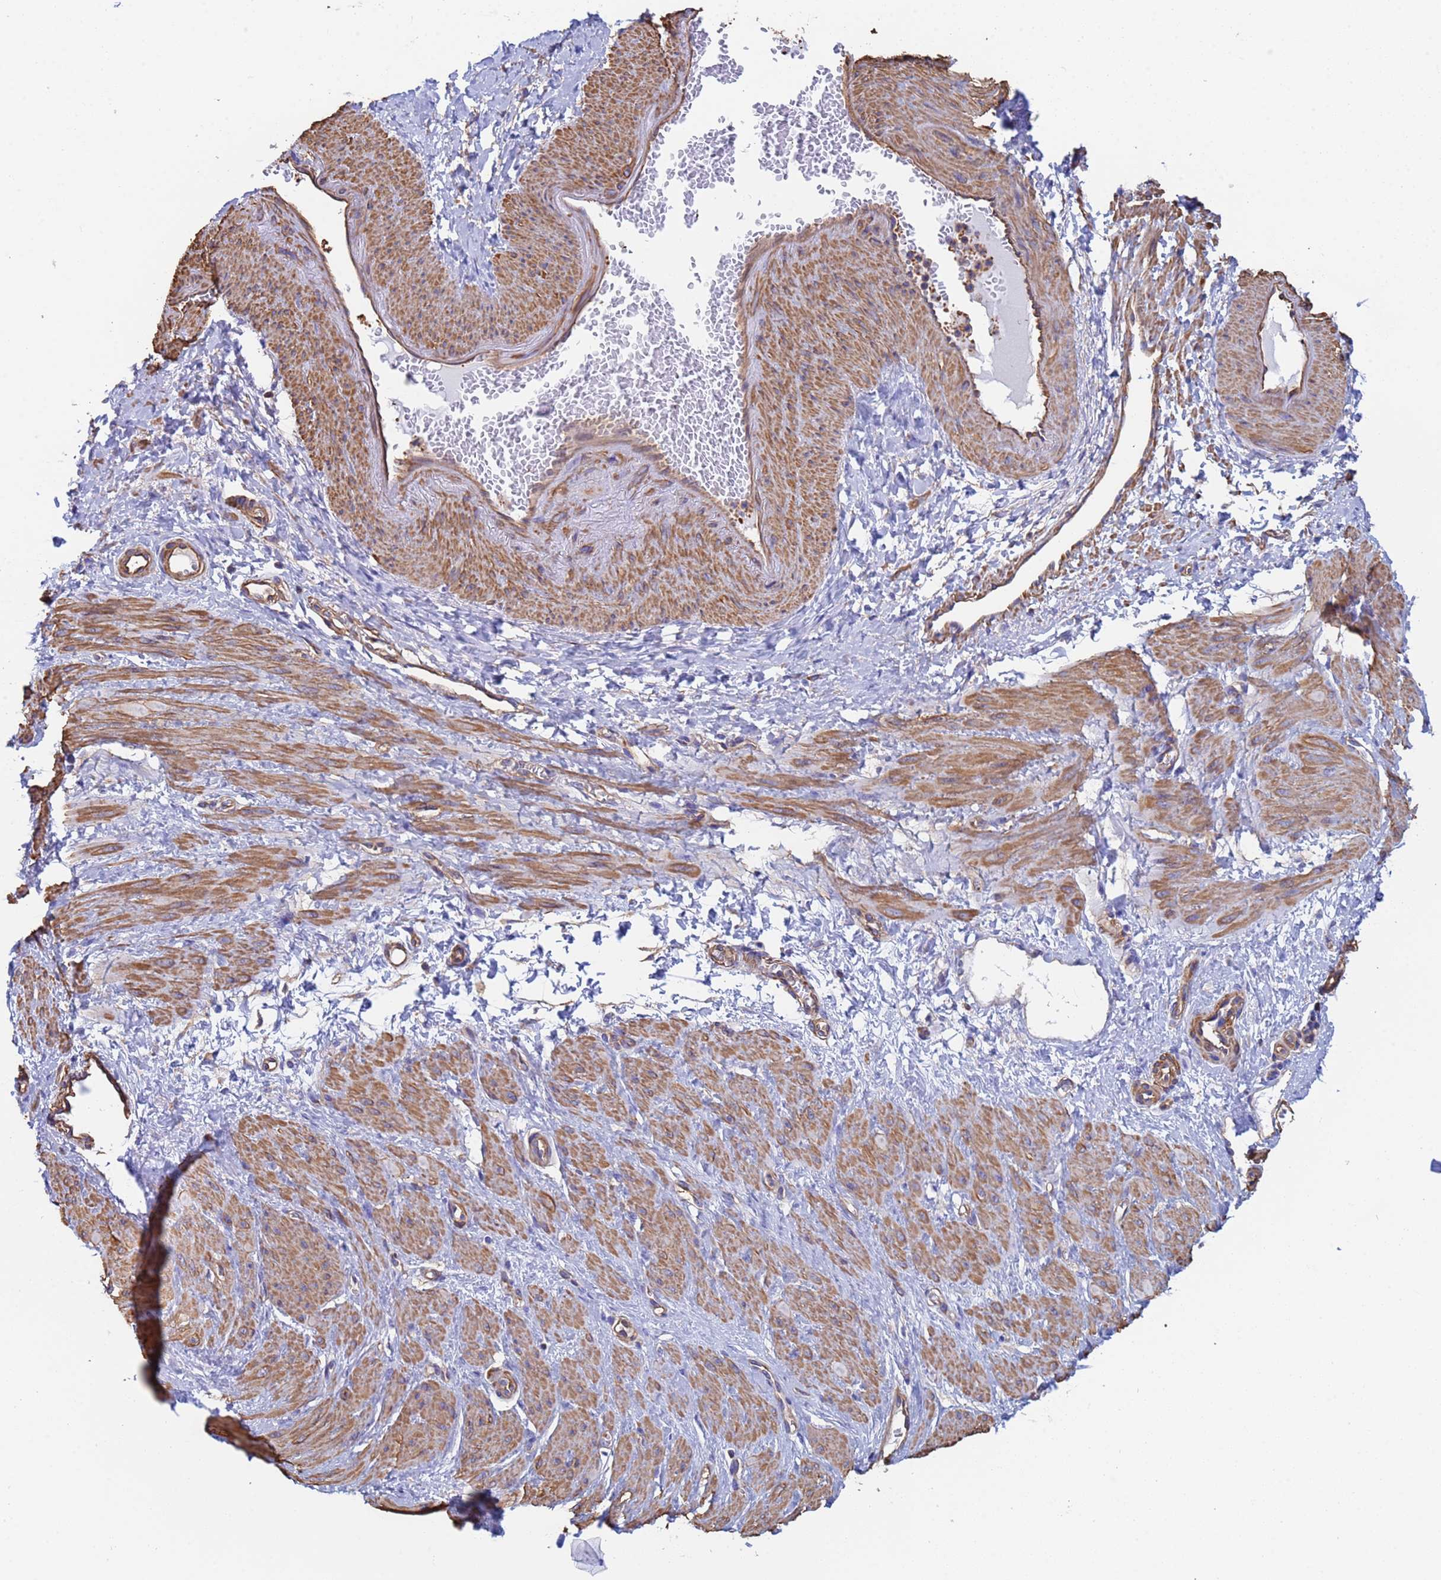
{"staining": {"intensity": "moderate", "quantity": ">75%", "location": "cytoplasmic/membranous"}, "tissue": "smooth muscle", "cell_type": "Smooth muscle cells", "image_type": "normal", "snomed": [{"axis": "morphology", "description": "Normal tissue, NOS"}, {"axis": "topography", "description": "Smooth muscle"}, {"axis": "topography", "description": "Uterus"}], "caption": "IHC (DAB (3,3'-diaminobenzidine)) staining of unremarkable human smooth muscle displays moderate cytoplasmic/membranous protein positivity in approximately >75% of smooth muscle cells. Immunohistochemistry stains the protein of interest in brown and the nuclei are stained blue.", "gene": "MYL12A", "patient": {"sex": "female", "age": 39}}